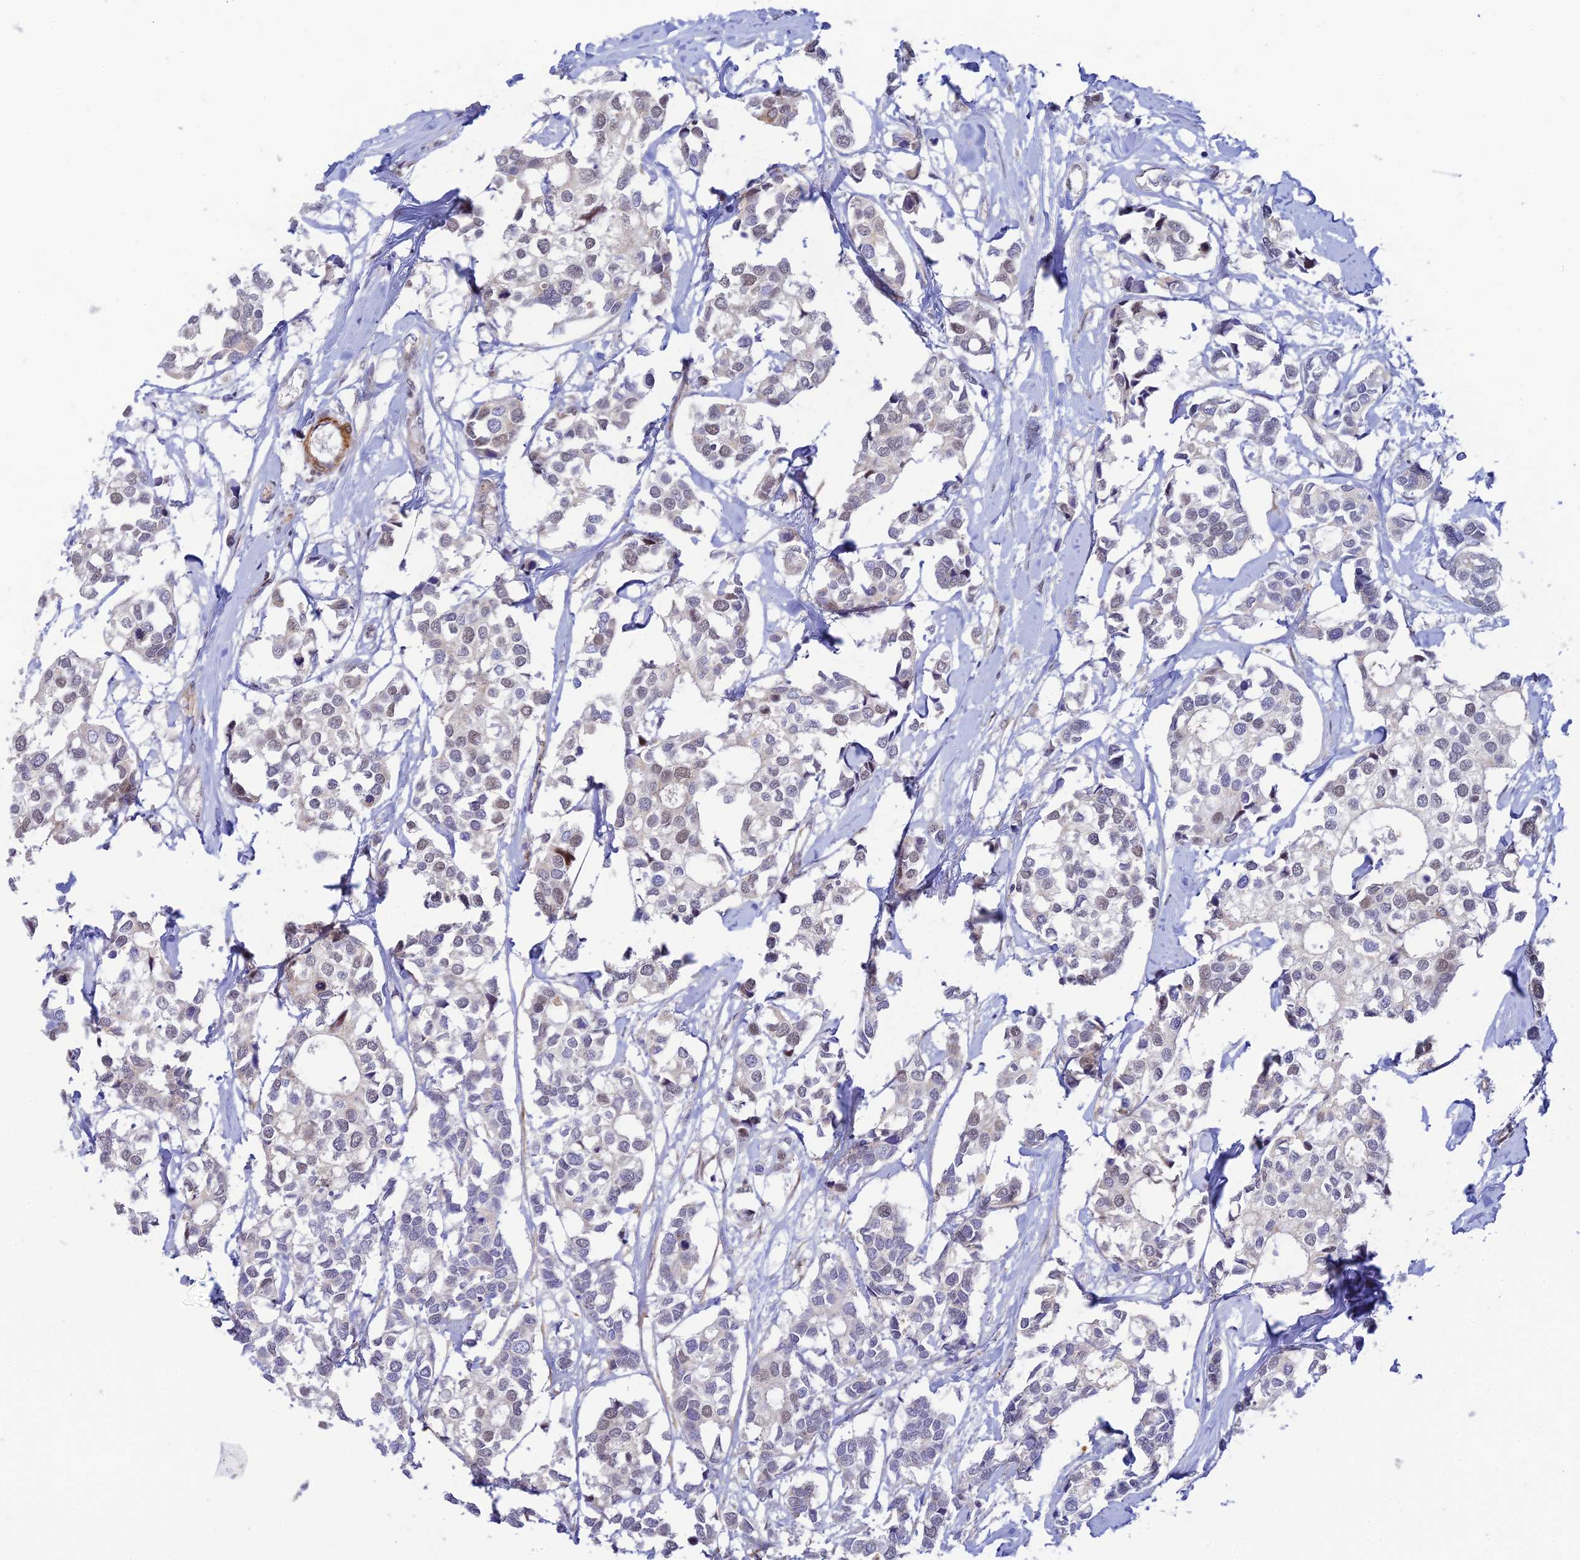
{"staining": {"intensity": "weak", "quantity": "25%-75%", "location": "nuclear"}, "tissue": "breast cancer", "cell_type": "Tumor cells", "image_type": "cancer", "snomed": [{"axis": "morphology", "description": "Duct carcinoma"}, {"axis": "topography", "description": "Breast"}], "caption": "Immunohistochemical staining of human breast cancer (invasive ductal carcinoma) demonstrates low levels of weak nuclear protein positivity in approximately 25%-75% of tumor cells.", "gene": "CFAP92", "patient": {"sex": "female", "age": 83}}